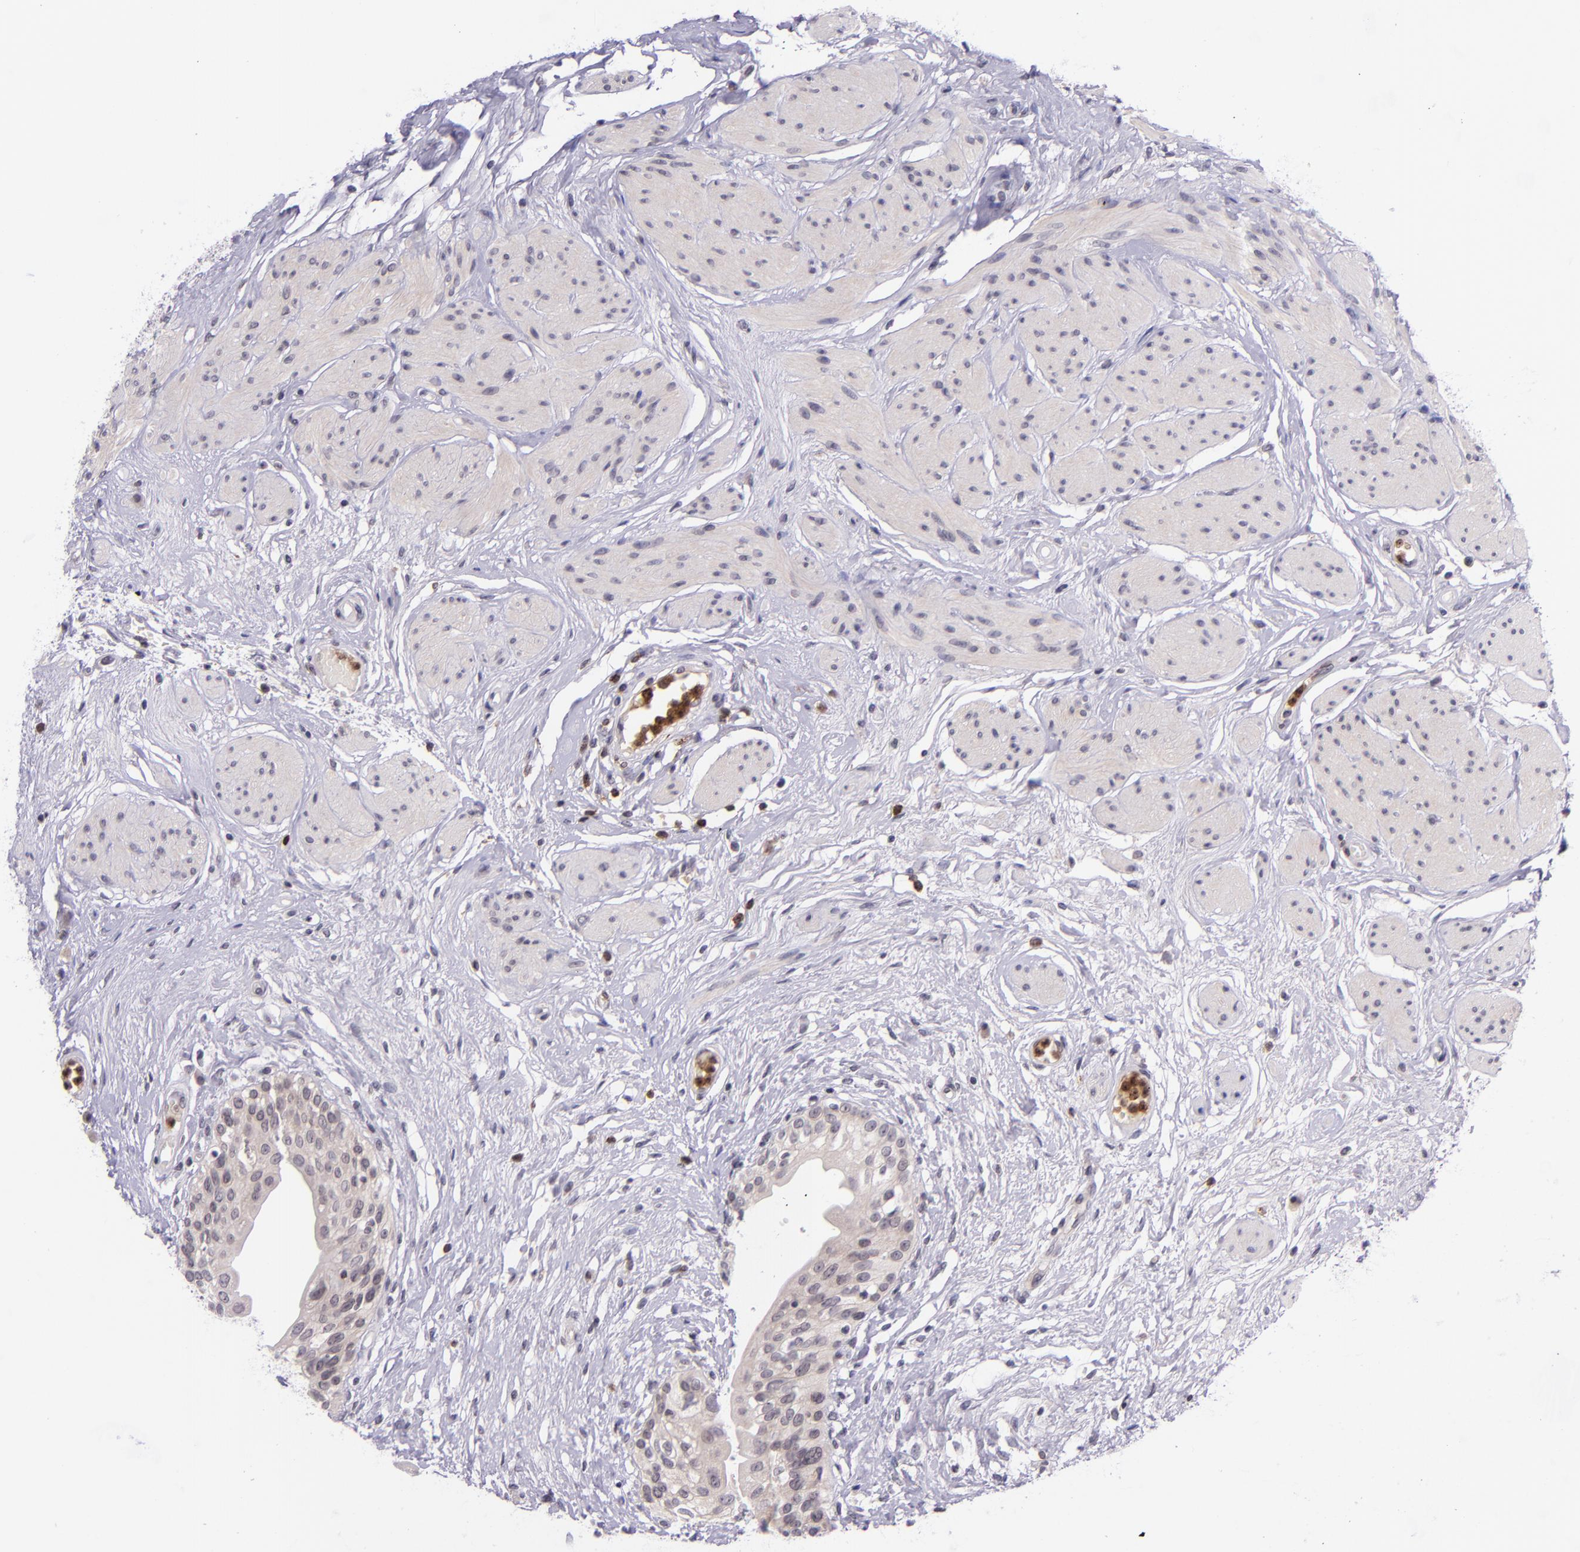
{"staining": {"intensity": "weak", "quantity": "25%-75%", "location": "cytoplasmic/membranous"}, "tissue": "urinary bladder", "cell_type": "Urothelial cells", "image_type": "normal", "snomed": [{"axis": "morphology", "description": "Normal tissue, NOS"}, {"axis": "topography", "description": "Urinary bladder"}], "caption": "IHC of unremarkable human urinary bladder demonstrates low levels of weak cytoplasmic/membranous expression in about 25%-75% of urothelial cells.", "gene": "SELL", "patient": {"sex": "female", "age": 55}}